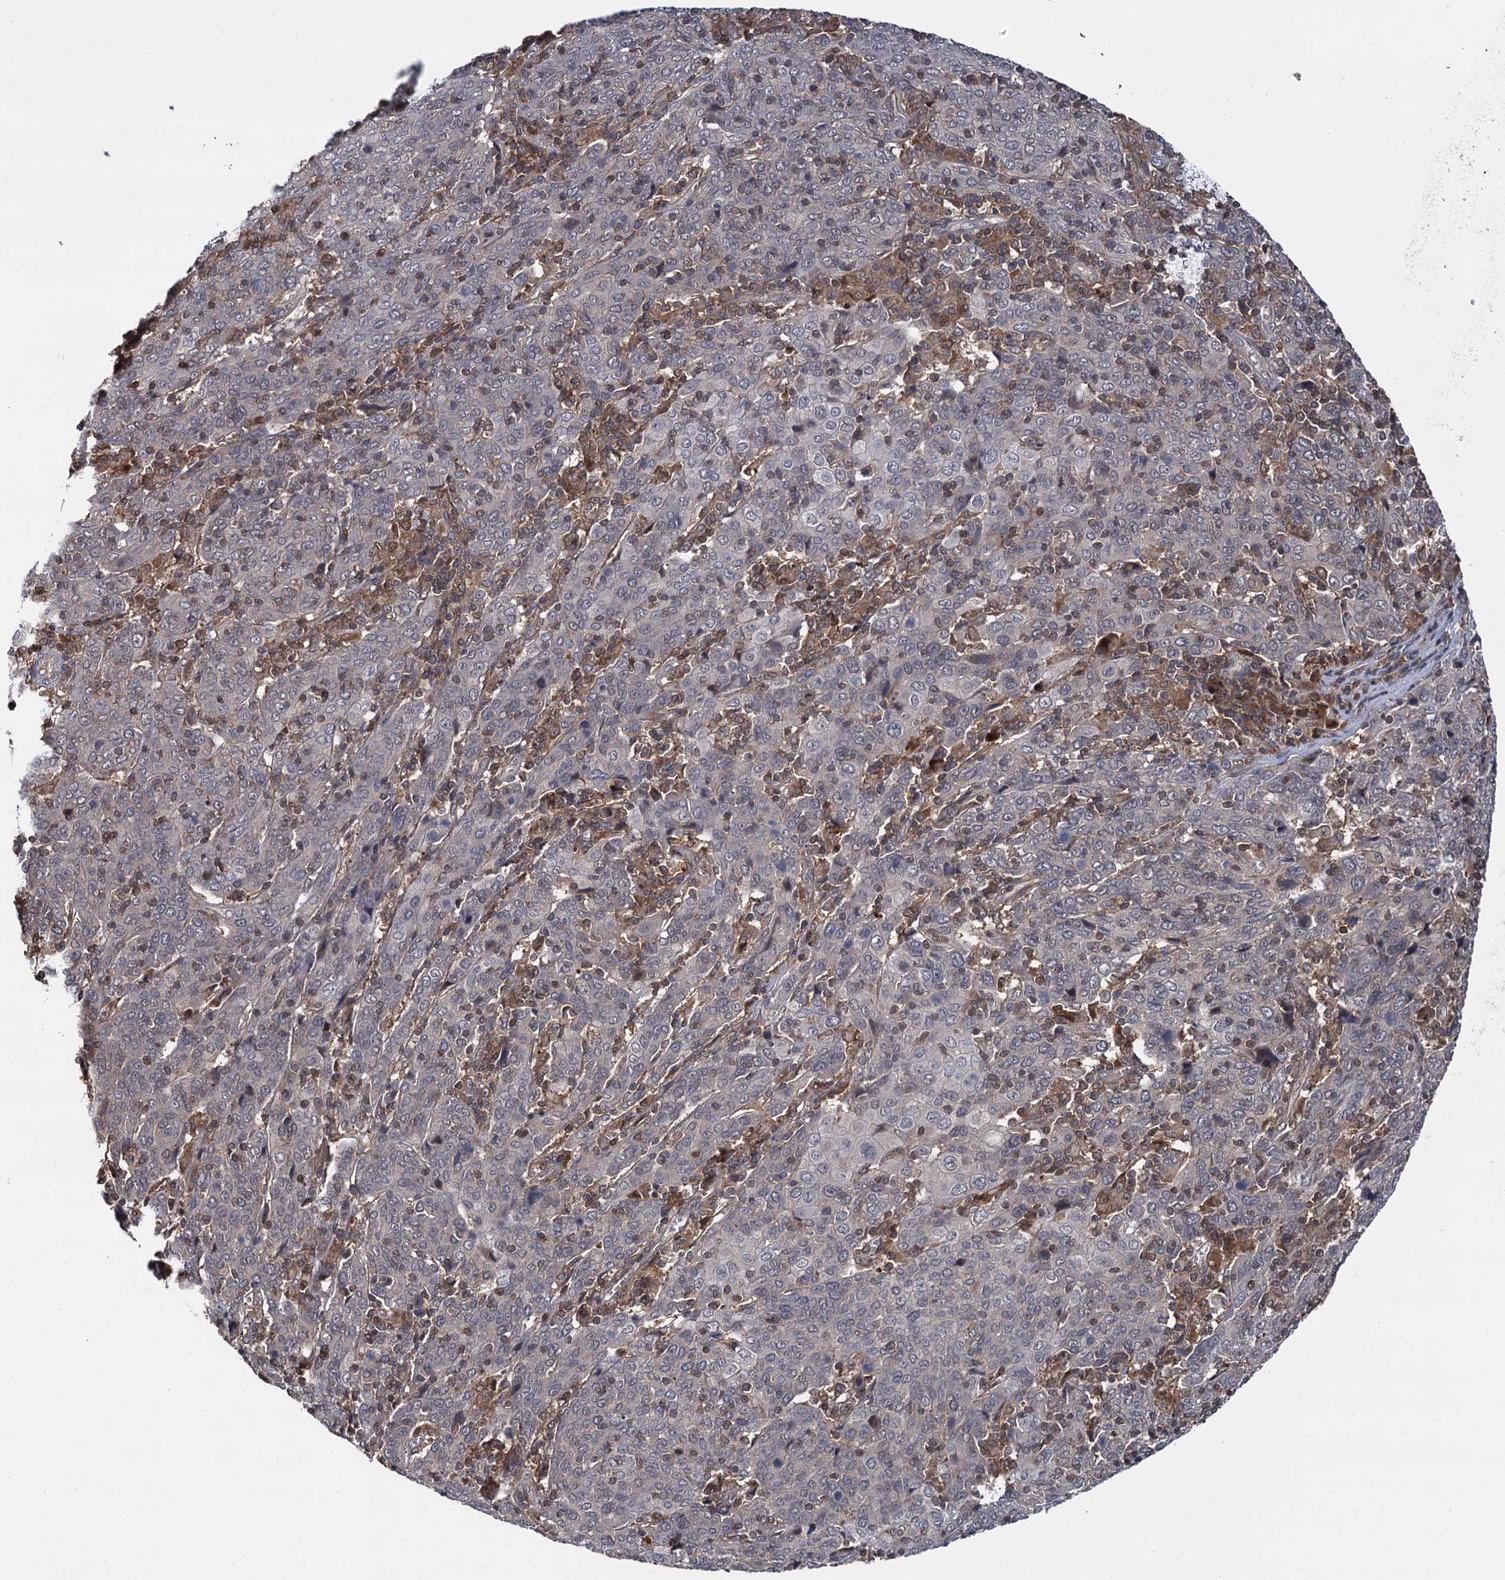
{"staining": {"intensity": "negative", "quantity": "none", "location": "none"}, "tissue": "cervical cancer", "cell_type": "Tumor cells", "image_type": "cancer", "snomed": [{"axis": "morphology", "description": "Squamous cell carcinoma, NOS"}, {"axis": "topography", "description": "Cervix"}], "caption": "A photomicrograph of human squamous cell carcinoma (cervical) is negative for staining in tumor cells.", "gene": "SELENOP", "patient": {"sex": "female", "age": 67}}